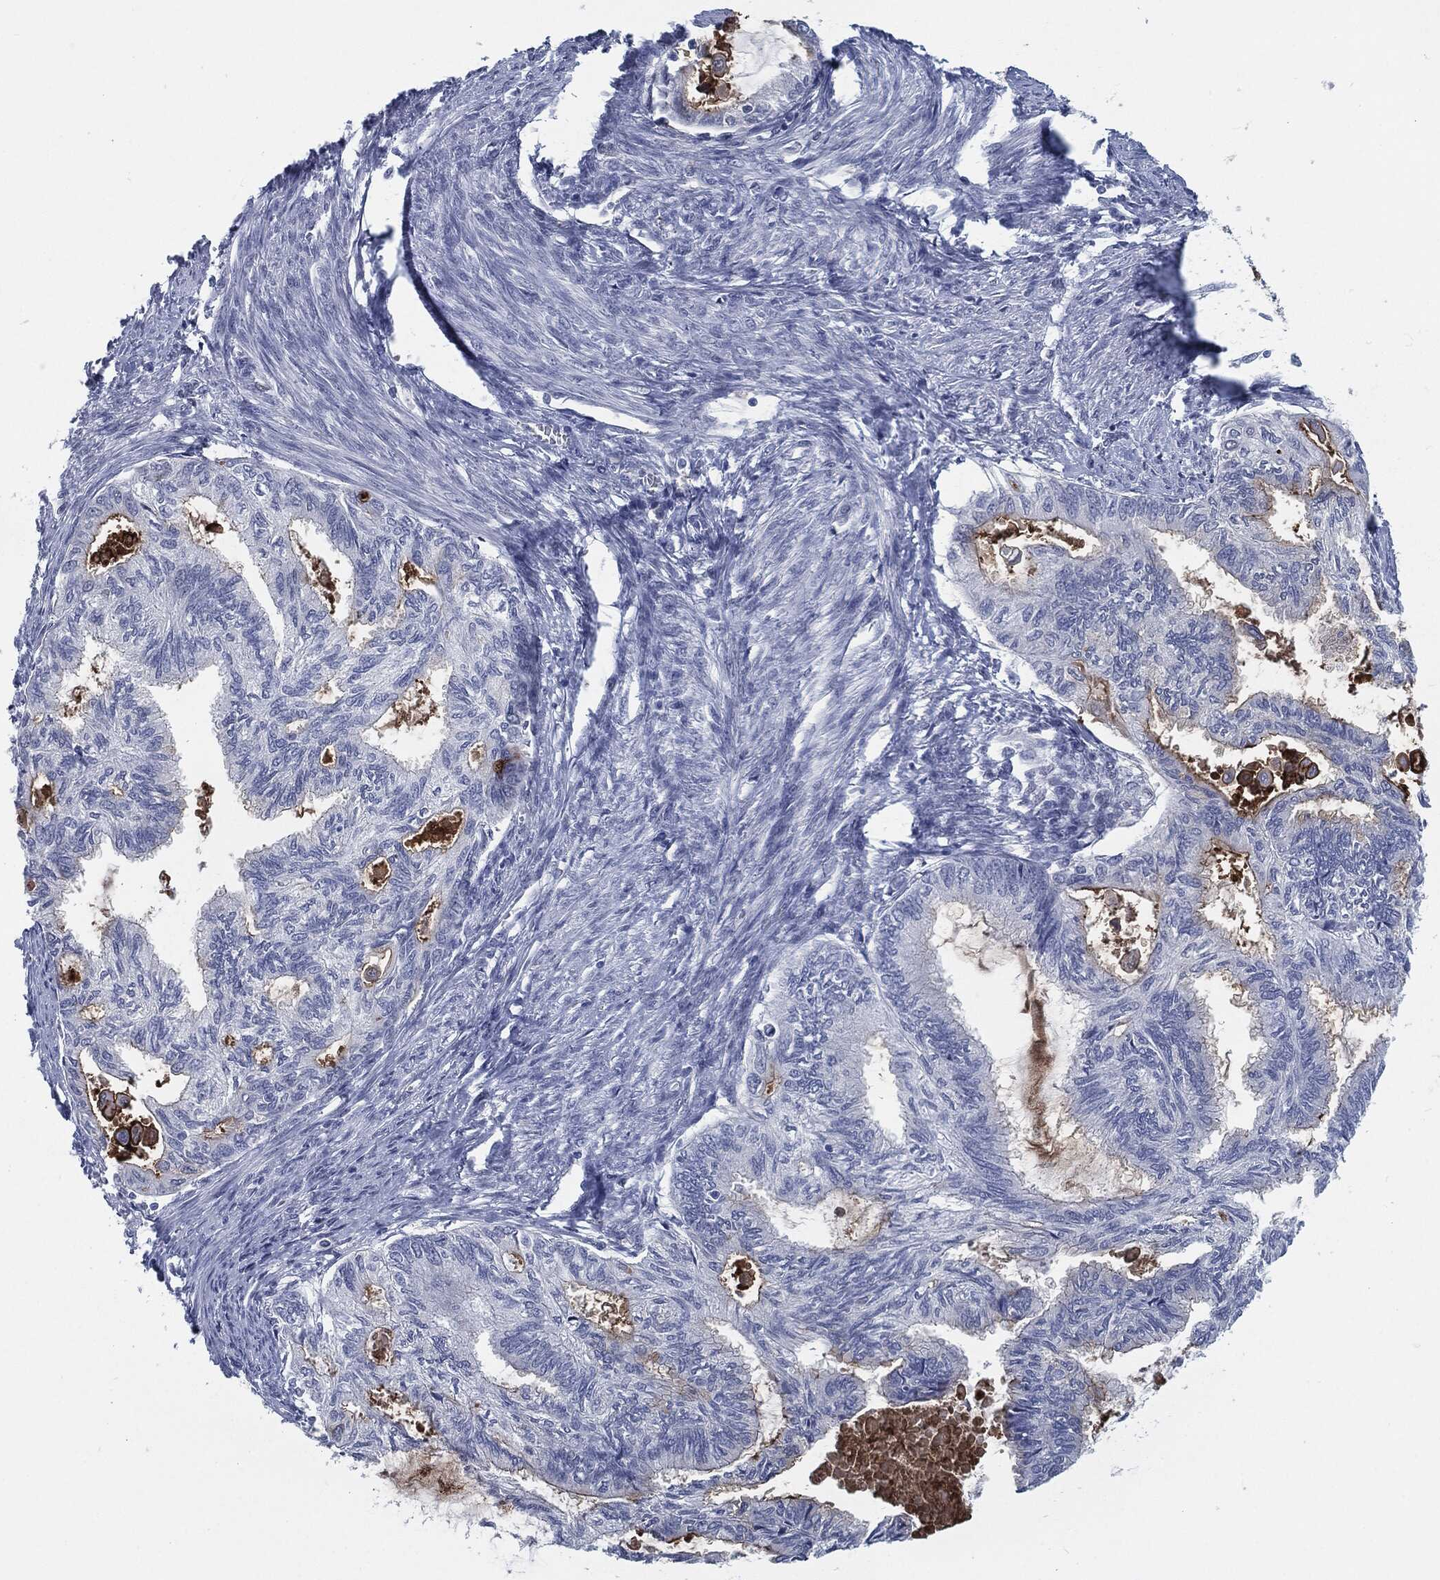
{"staining": {"intensity": "moderate", "quantity": "<25%", "location": "cytoplasmic/membranous"}, "tissue": "endometrial cancer", "cell_type": "Tumor cells", "image_type": "cancer", "snomed": [{"axis": "morphology", "description": "Adenocarcinoma, NOS"}, {"axis": "topography", "description": "Endometrium"}], "caption": "Protein staining shows moderate cytoplasmic/membranous expression in about <25% of tumor cells in endometrial cancer (adenocarcinoma).", "gene": "PROM1", "patient": {"sex": "female", "age": 86}}